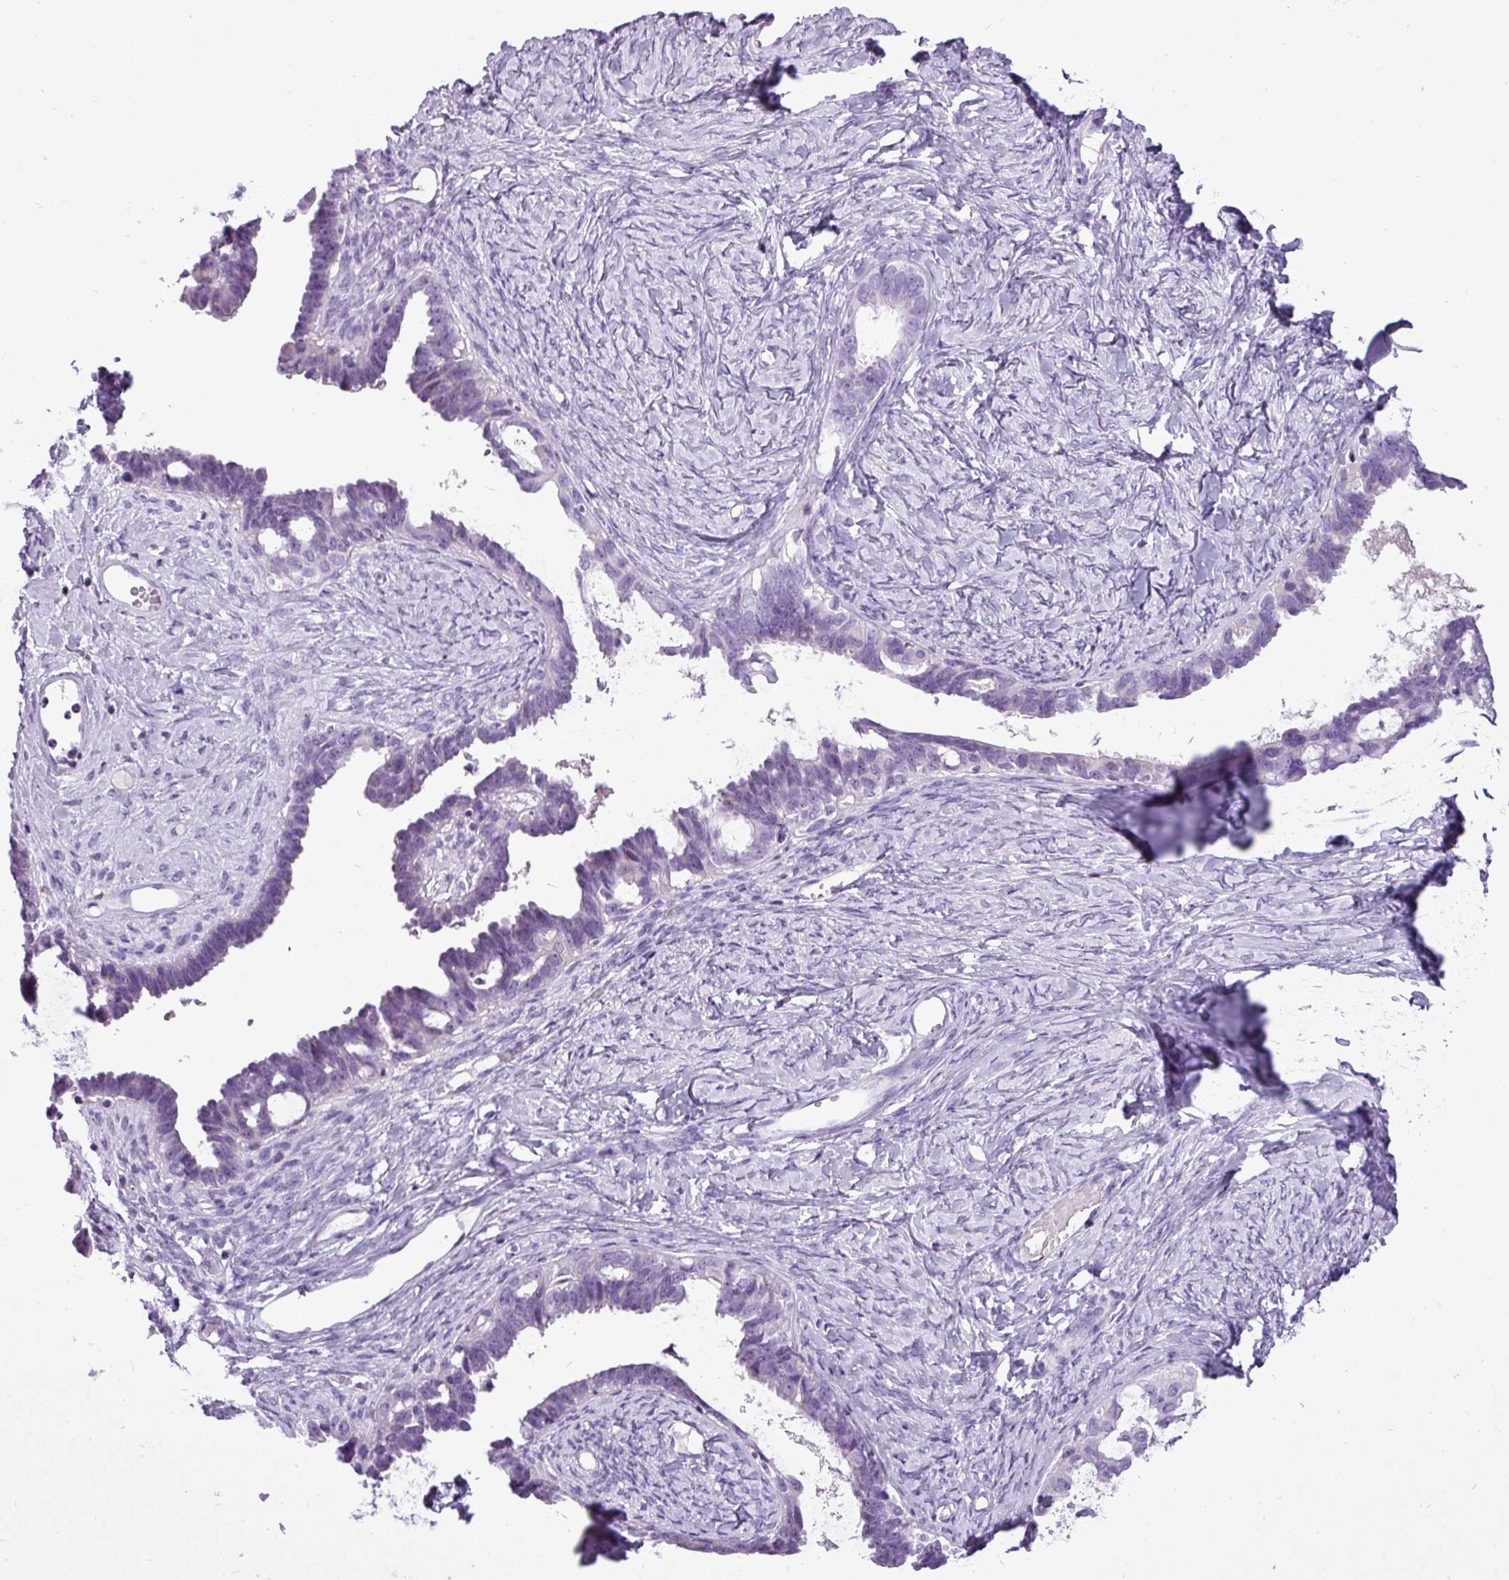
{"staining": {"intensity": "negative", "quantity": "none", "location": "none"}, "tissue": "ovarian cancer", "cell_type": "Tumor cells", "image_type": "cancer", "snomed": [{"axis": "morphology", "description": "Cystadenocarcinoma, serous, NOS"}, {"axis": "topography", "description": "Ovary"}], "caption": "IHC micrograph of human serous cystadenocarcinoma (ovarian) stained for a protein (brown), which demonstrates no positivity in tumor cells. (Stains: DAB (3,3'-diaminobenzidine) immunohistochemistry with hematoxylin counter stain, Microscopy: brightfield microscopy at high magnification).", "gene": "FAM43A", "patient": {"sex": "female", "age": 69}}